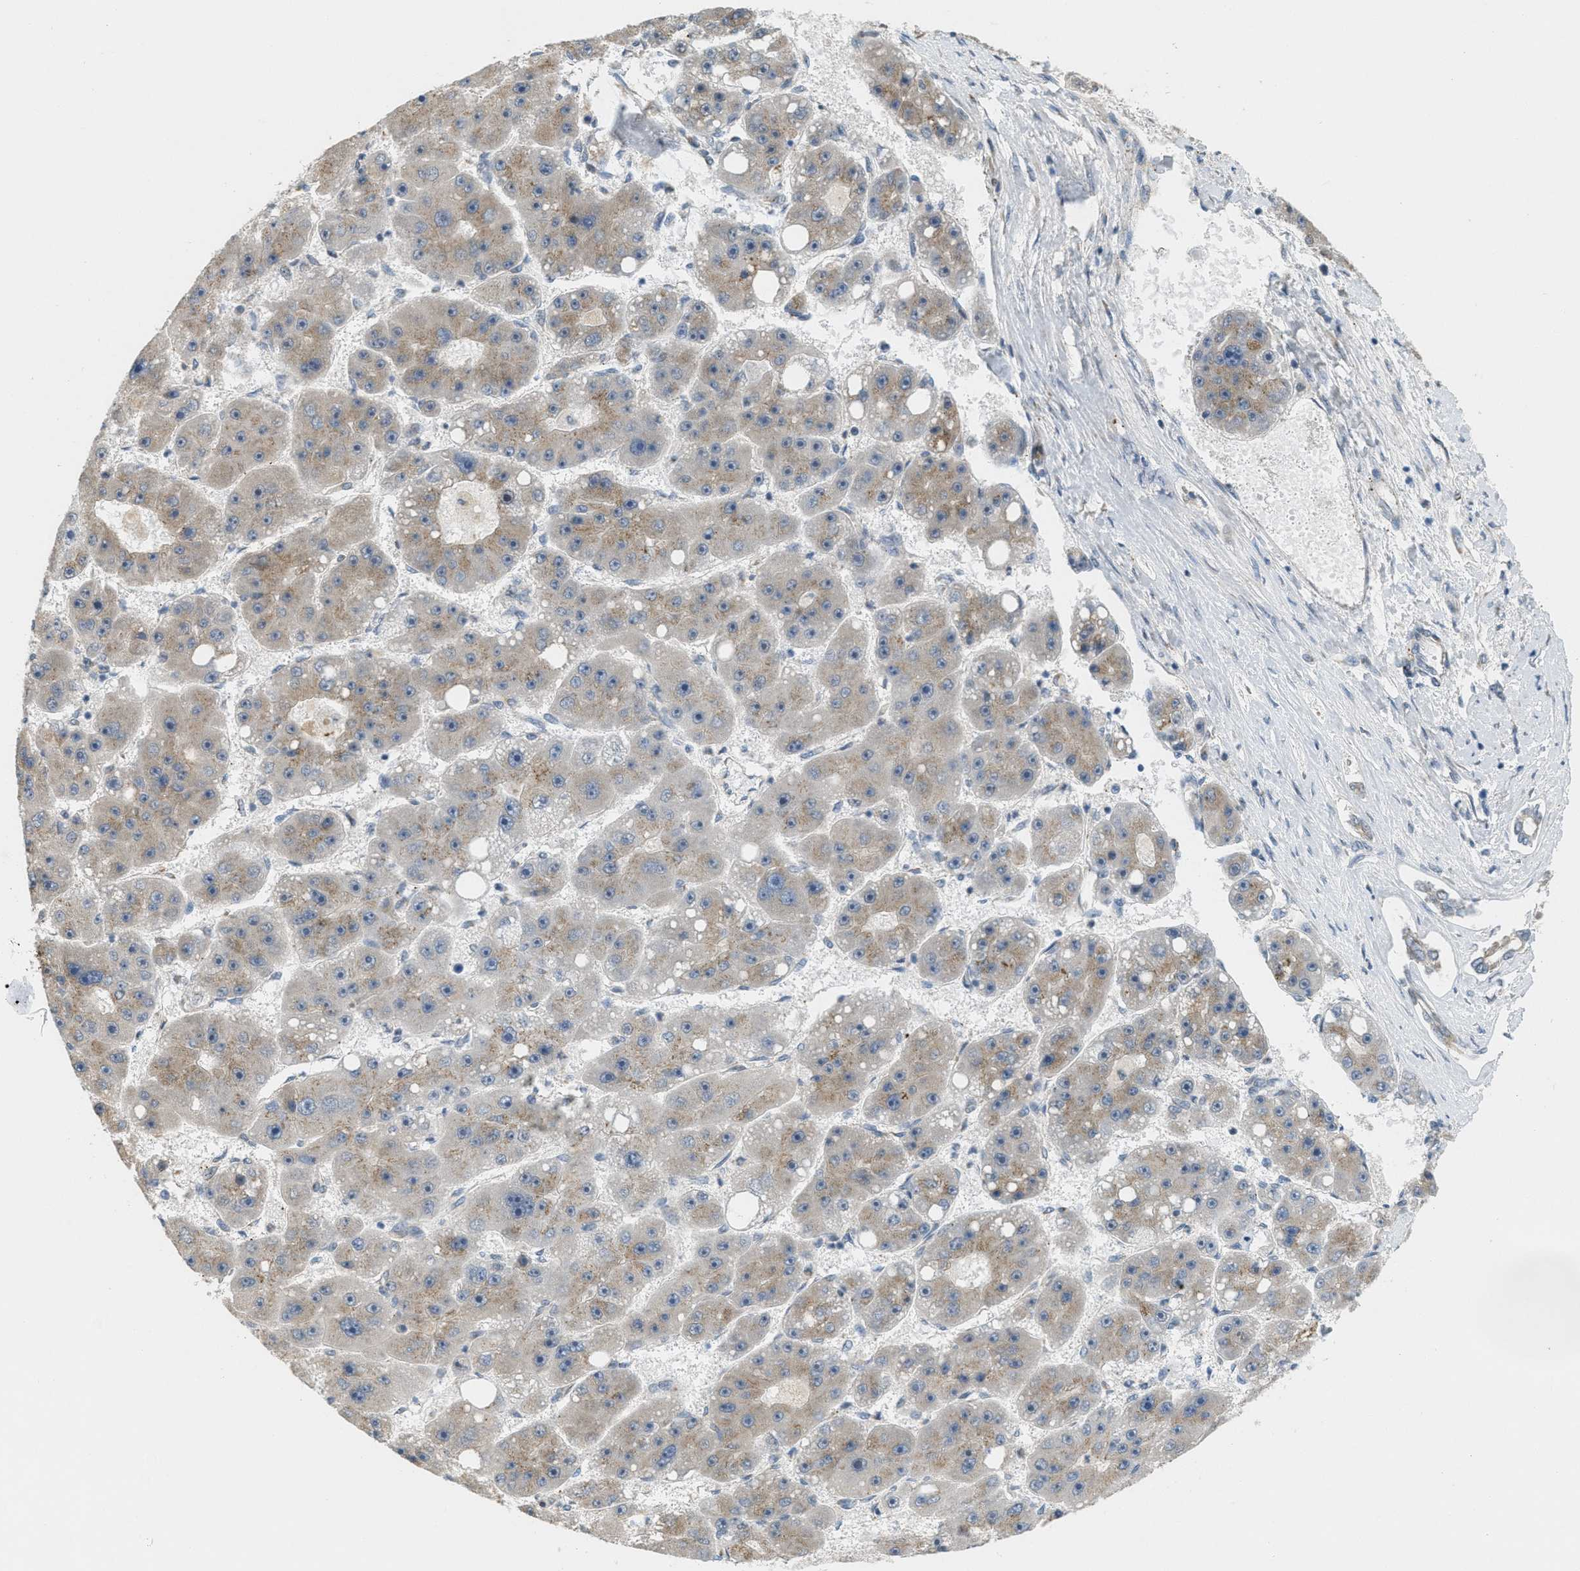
{"staining": {"intensity": "weak", "quantity": ">75%", "location": "cytoplasmic/membranous"}, "tissue": "liver cancer", "cell_type": "Tumor cells", "image_type": "cancer", "snomed": [{"axis": "morphology", "description": "Carcinoma, Hepatocellular, NOS"}, {"axis": "topography", "description": "Liver"}], "caption": "Tumor cells show weak cytoplasmic/membranous expression in about >75% of cells in liver cancer (hepatocellular carcinoma).", "gene": "ZFPL1", "patient": {"sex": "female", "age": 61}}